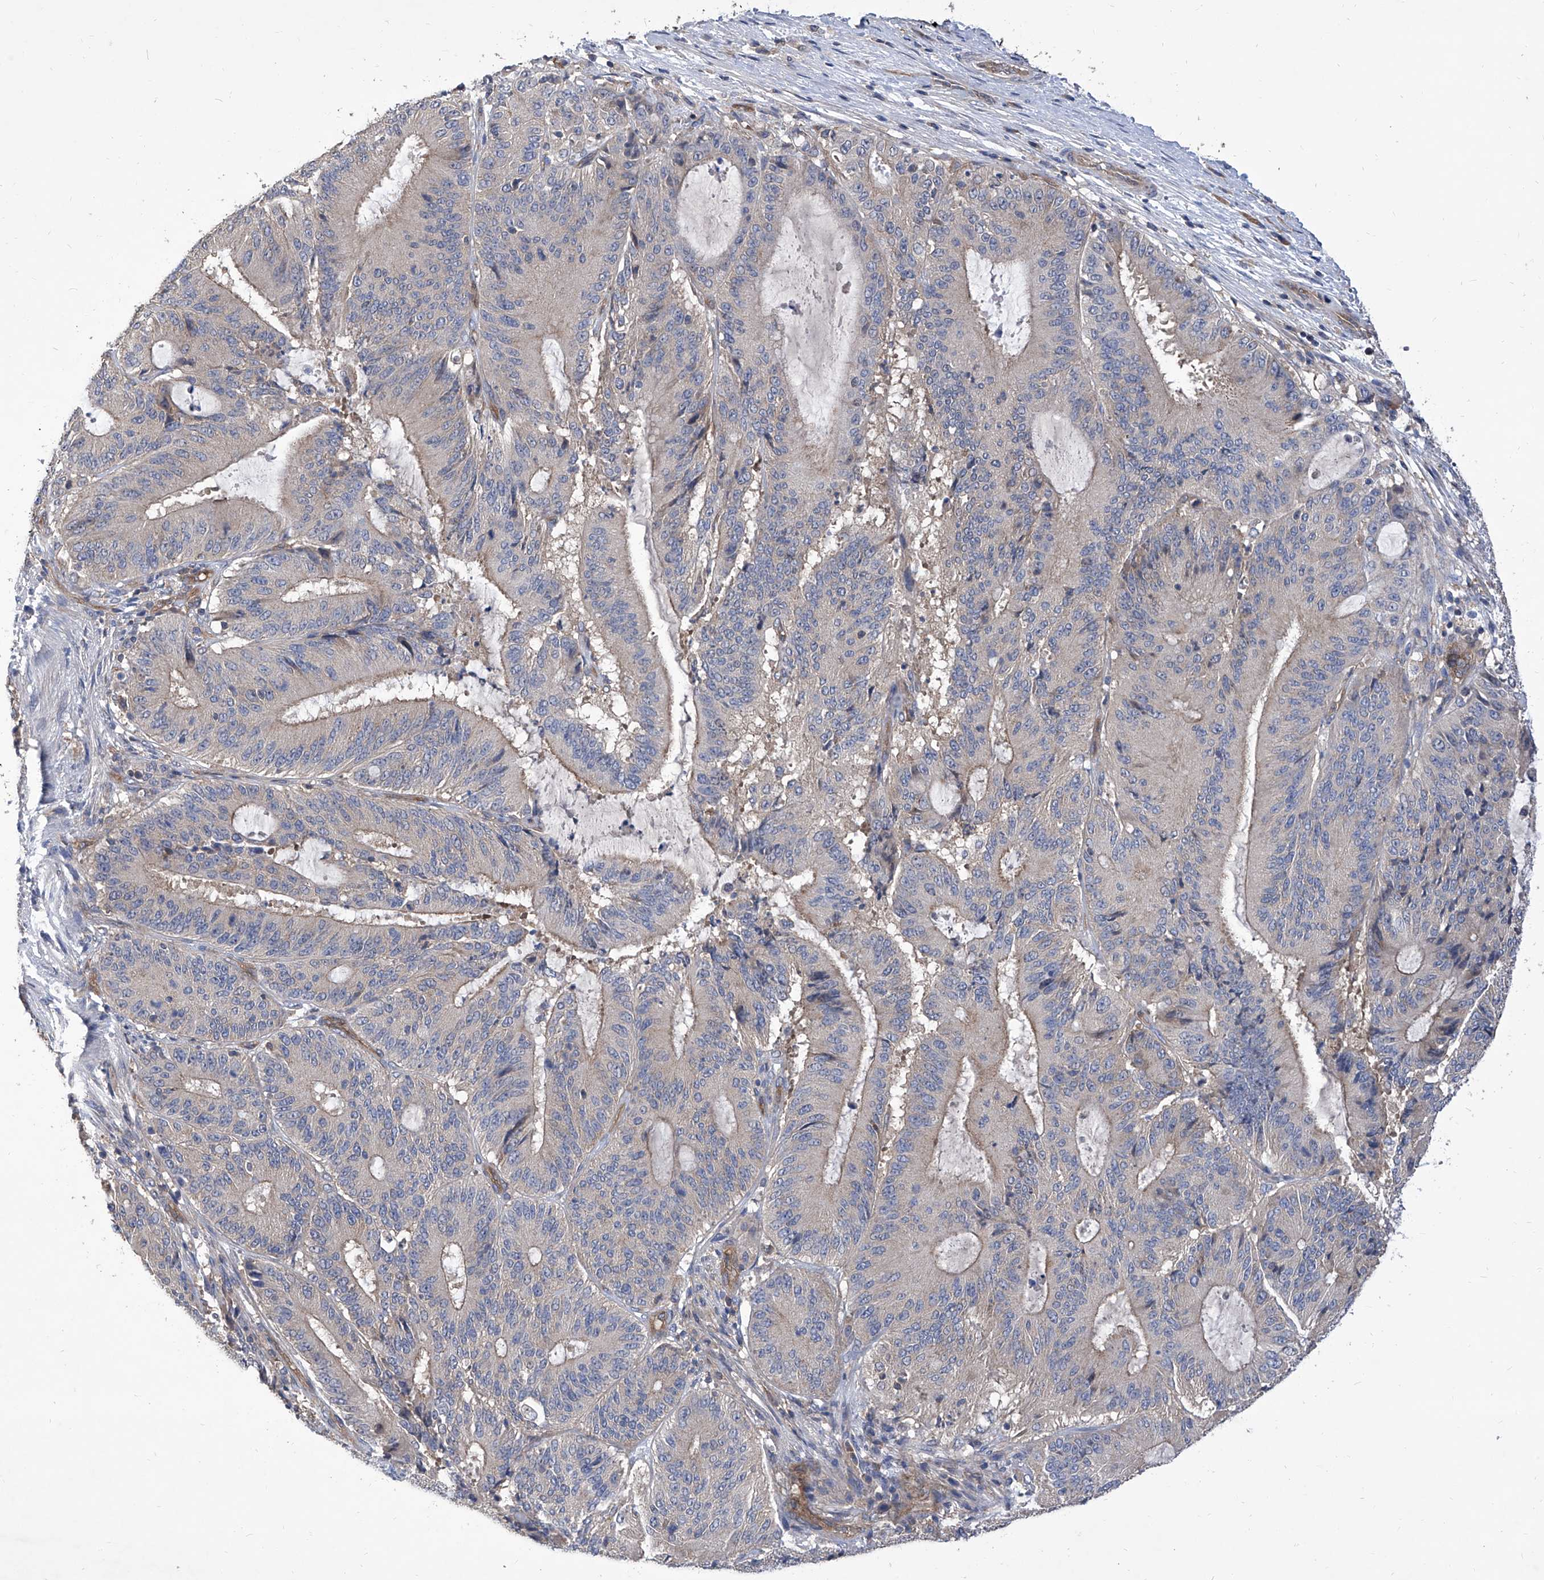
{"staining": {"intensity": "negative", "quantity": "none", "location": "none"}, "tissue": "liver cancer", "cell_type": "Tumor cells", "image_type": "cancer", "snomed": [{"axis": "morphology", "description": "Normal tissue, NOS"}, {"axis": "morphology", "description": "Cholangiocarcinoma"}, {"axis": "topography", "description": "Liver"}, {"axis": "topography", "description": "Peripheral nerve tissue"}], "caption": "This is an immunohistochemistry (IHC) image of liver cholangiocarcinoma. There is no staining in tumor cells.", "gene": "TJAP1", "patient": {"sex": "female", "age": 73}}